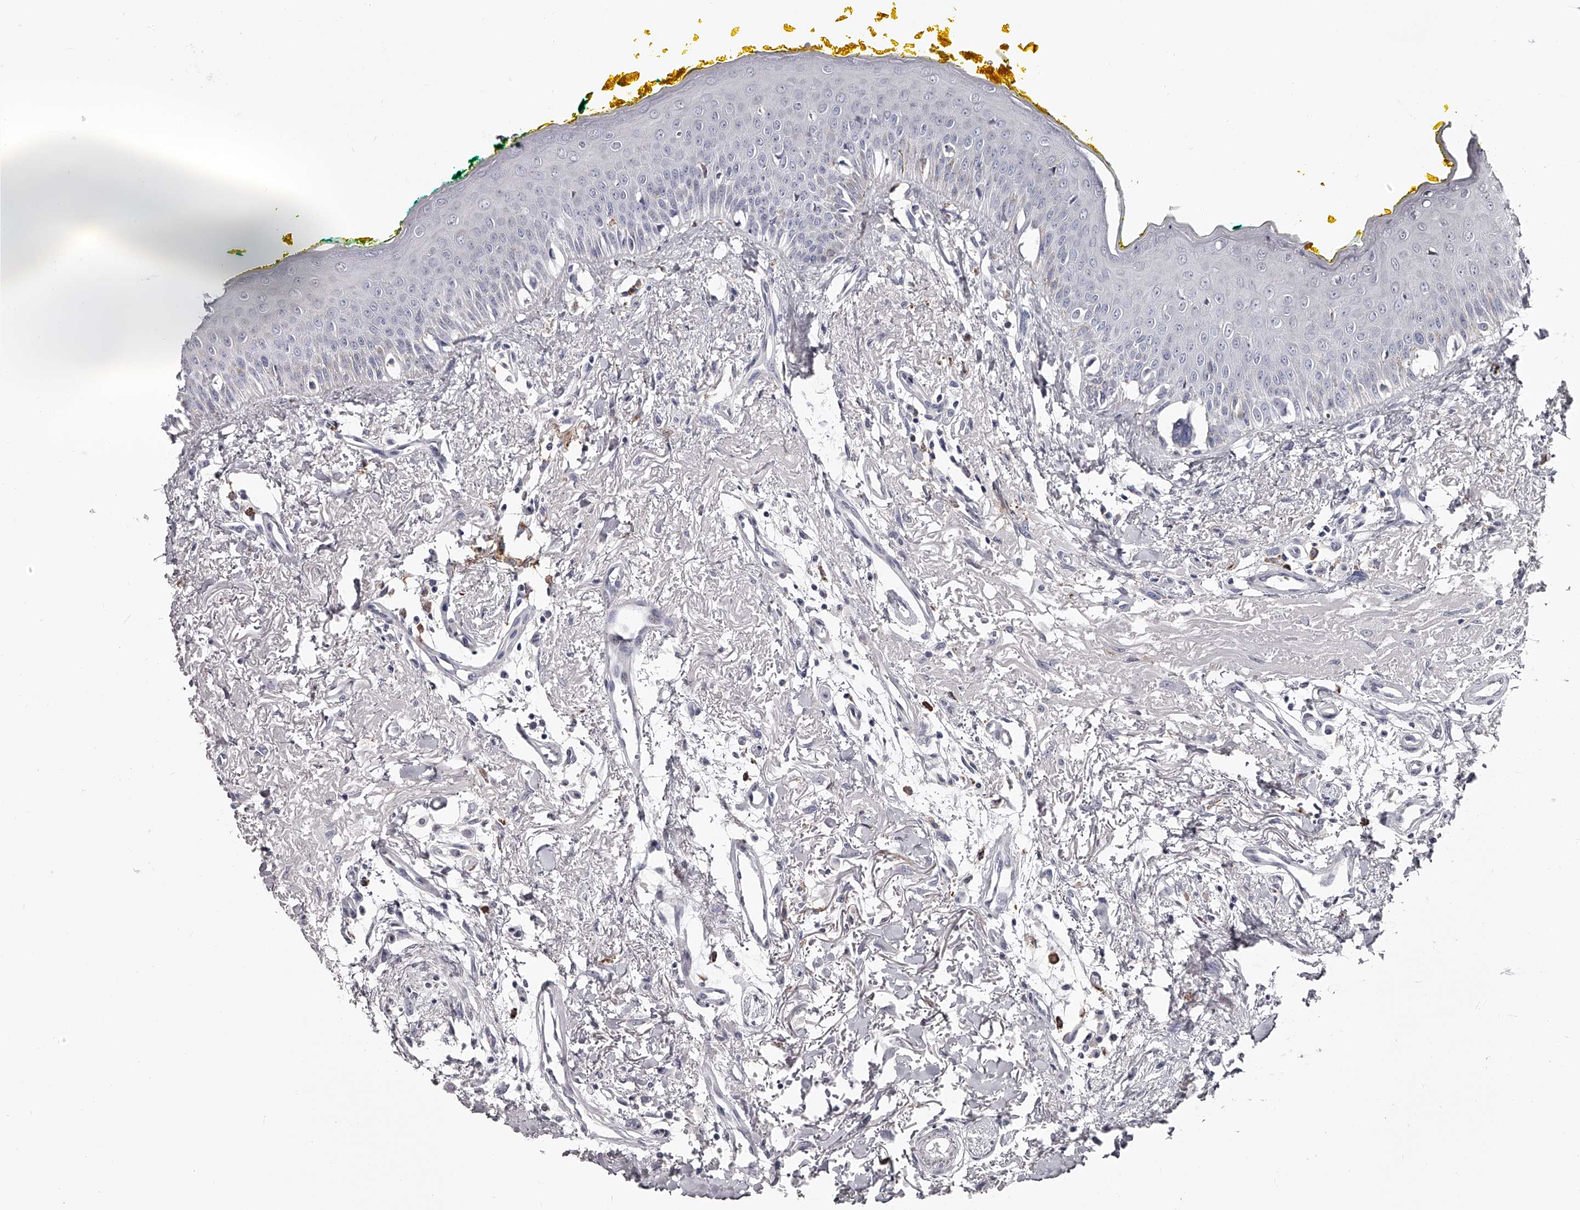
{"staining": {"intensity": "negative", "quantity": "none", "location": "none"}, "tissue": "oral mucosa", "cell_type": "Squamous epithelial cells", "image_type": "normal", "snomed": [{"axis": "morphology", "description": "Normal tissue, NOS"}, {"axis": "topography", "description": "Oral tissue"}], "caption": "Oral mucosa was stained to show a protein in brown. There is no significant expression in squamous epithelial cells. (IHC, brightfield microscopy, high magnification).", "gene": "PACSIN1", "patient": {"sex": "female", "age": 70}}